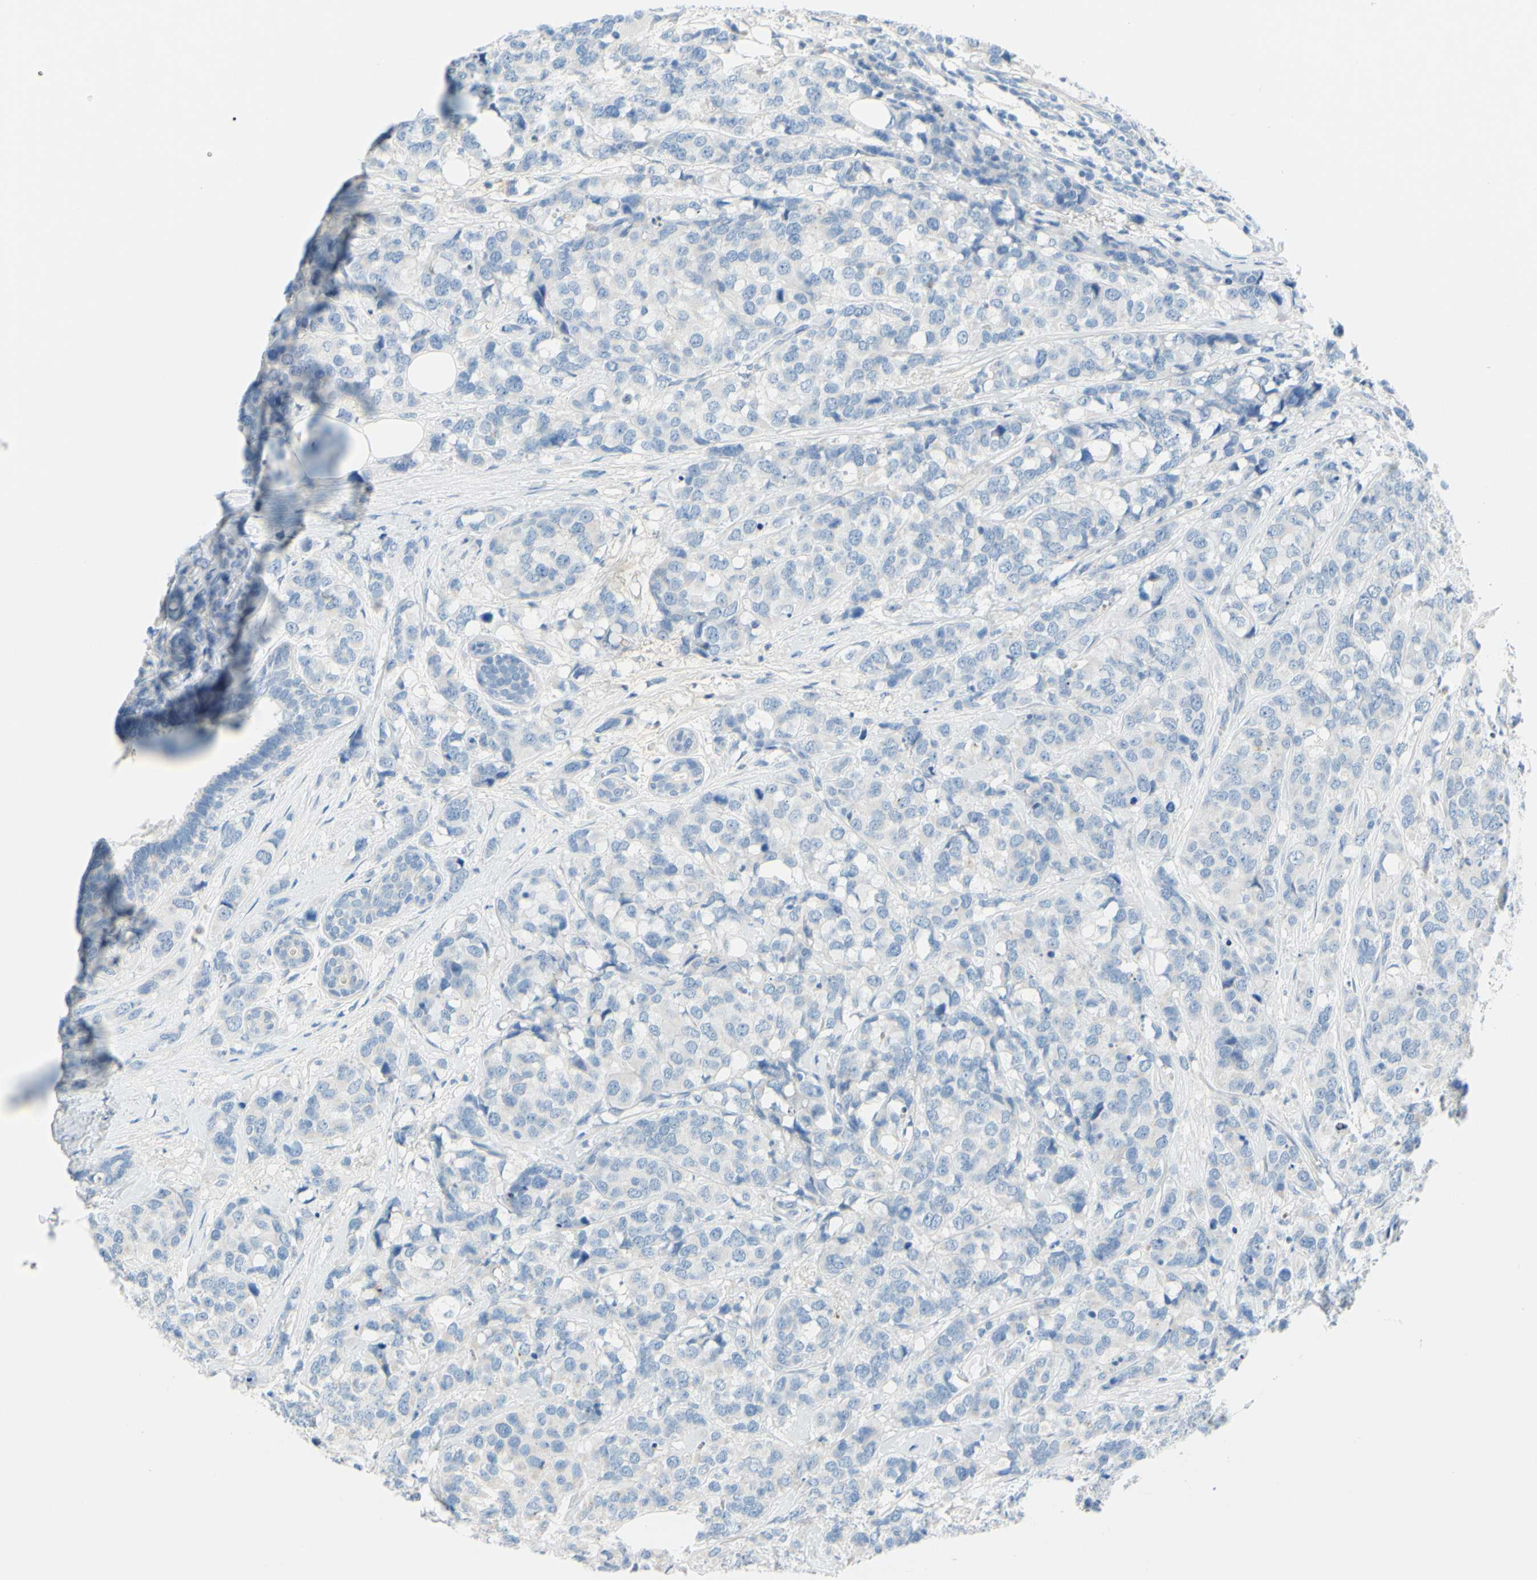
{"staining": {"intensity": "negative", "quantity": "none", "location": "none"}, "tissue": "breast cancer", "cell_type": "Tumor cells", "image_type": "cancer", "snomed": [{"axis": "morphology", "description": "Lobular carcinoma"}, {"axis": "topography", "description": "Breast"}], "caption": "Immunohistochemistry of lobular carcinoma (breast) reveals no staining in tumor cells.", "gene": "SLC1A2", "patient": {"sex": "female", "age": 59}}